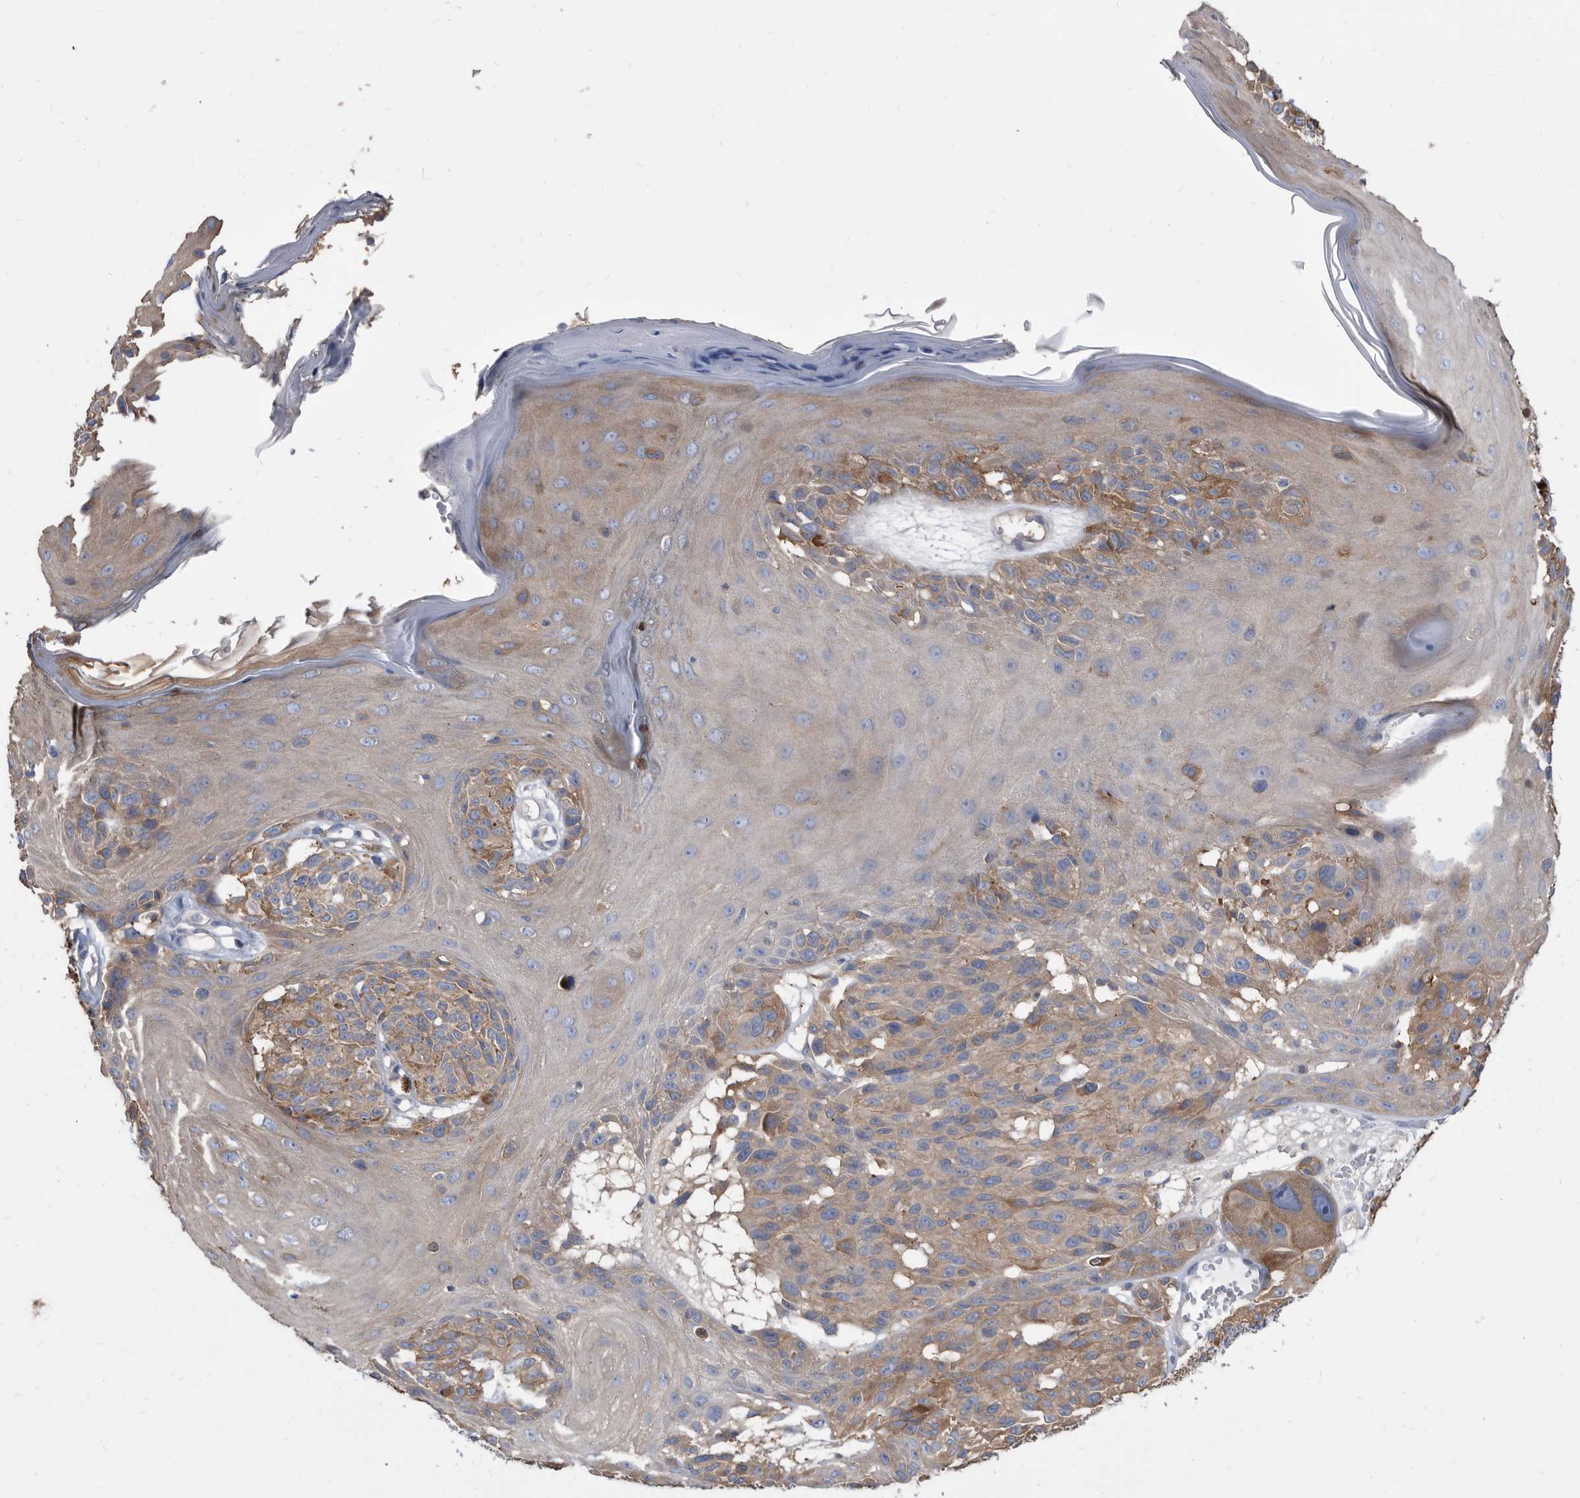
{"staining": {"intensity": "moderate", "quantity": "<25%", "location": "cytoplasmic/membranous"}, "tissue": "melanoma", "cell_type": "Tumor cells", "image_type": "cancer", "snomed": [{"axis": "morphology", "description": "Malignant melanoma, NOS"}, {"axis": "topography", "description": "Skin"}], "caption": "Moderate cytoplasmic/membranous expression for a protein is present in approximately <25% of tumor cells of melanoma using IHC.", "gene": "APEH", "patient": {"sex": "male", "age": 83}}